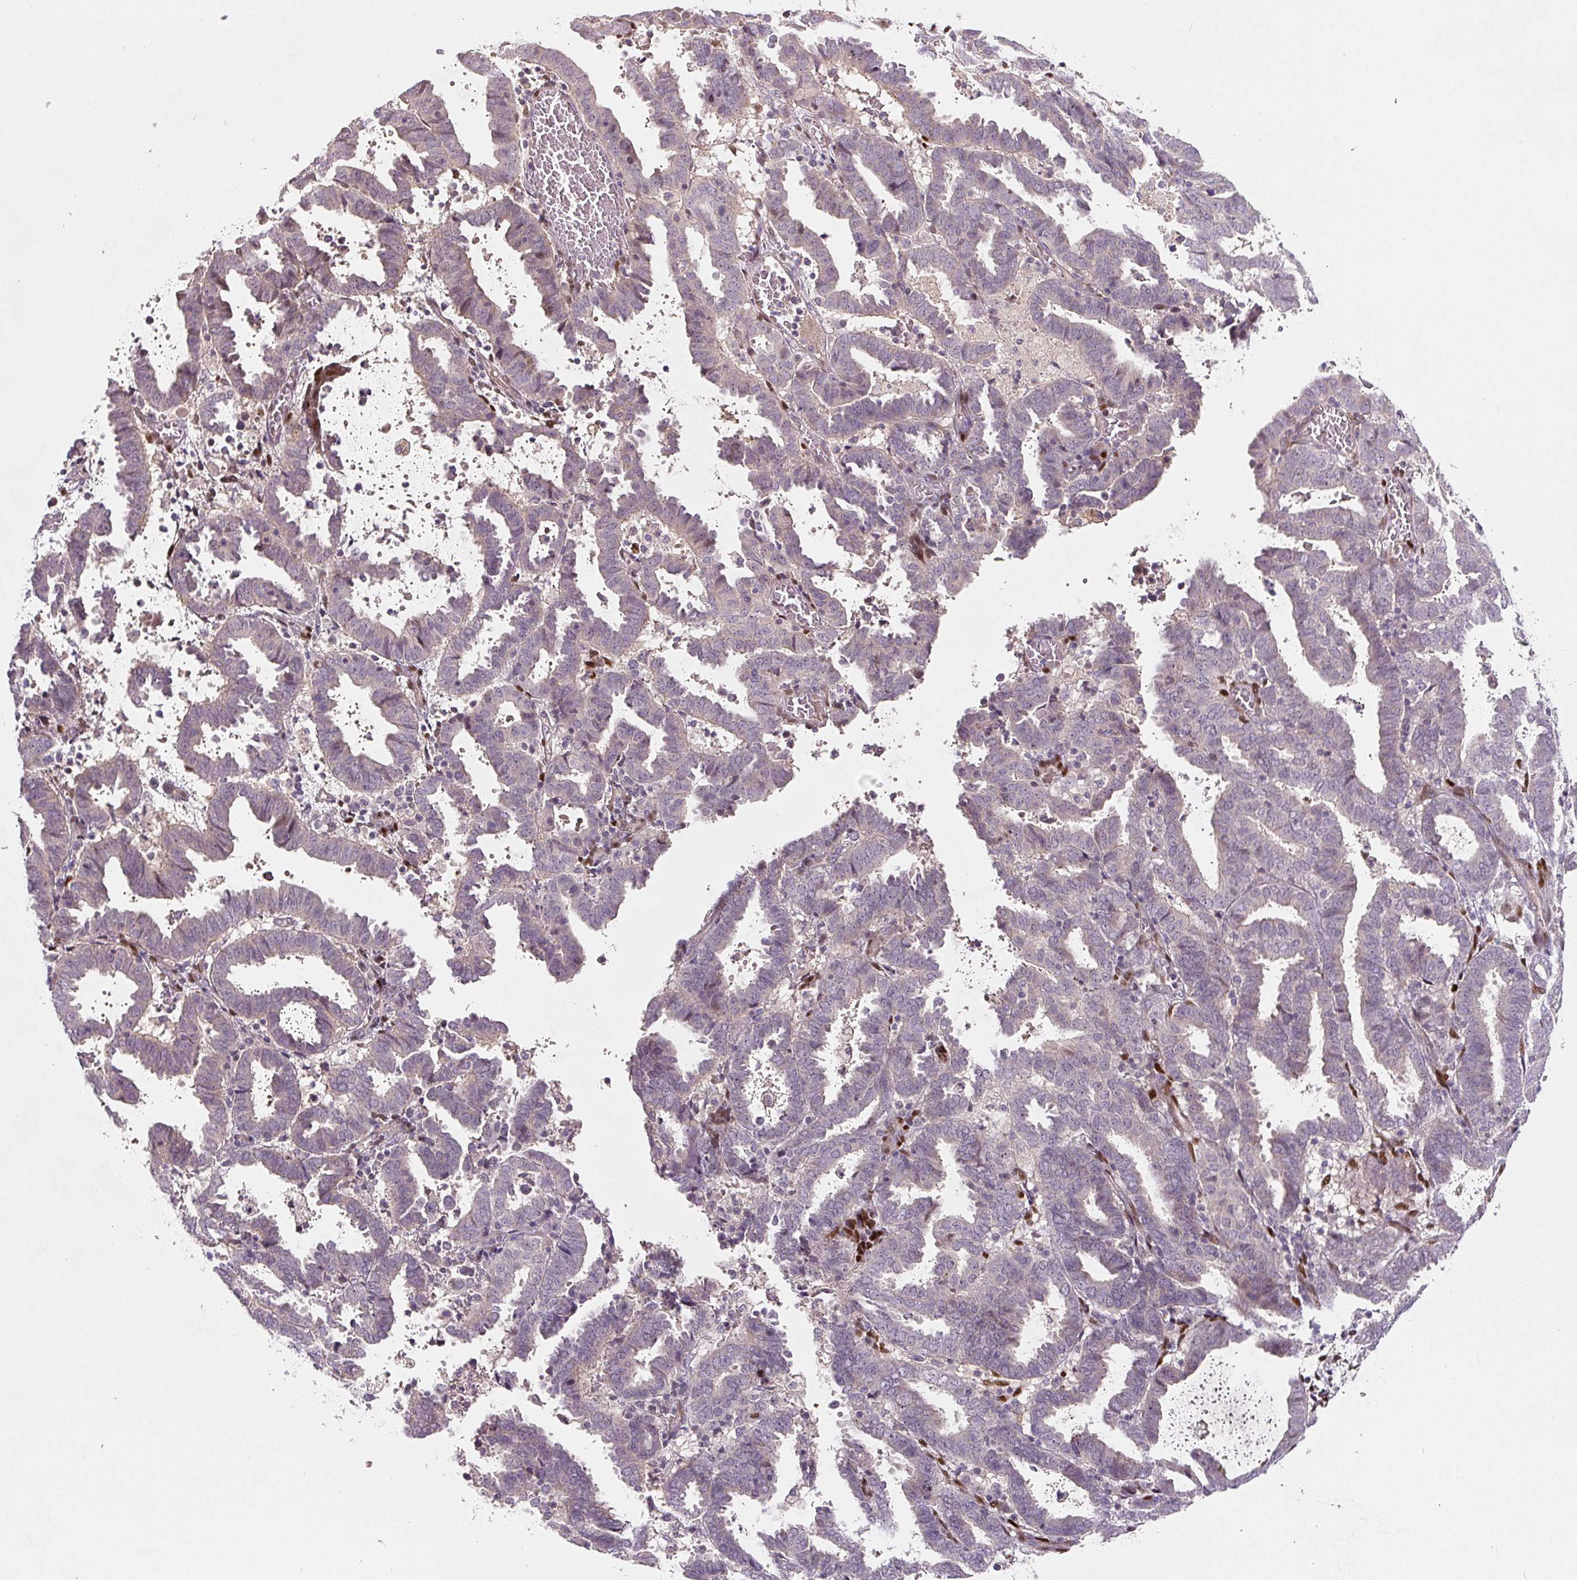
{"staining": {"intensity": "moderate", "quantity": "25%-75%", "location": "cytoplasmic/membranous"}, "tissue": "endometrial cancer", "cell_type": "Tumor cells", "image_type": "cancer", "snomed": [{"axis": "morphology", "description": "Adenocarcinoma, NOS"}, {"axis": "topography", "description": "Uterus"}], "caption": "A brown stain highlights moderate cytoplasmic/membranous staining of a protein in human endometrial cancer (adenocarcinoma) tumor cells.", "gene": "PWWP3B", "patient": {"sex": "female", "age": 83}}